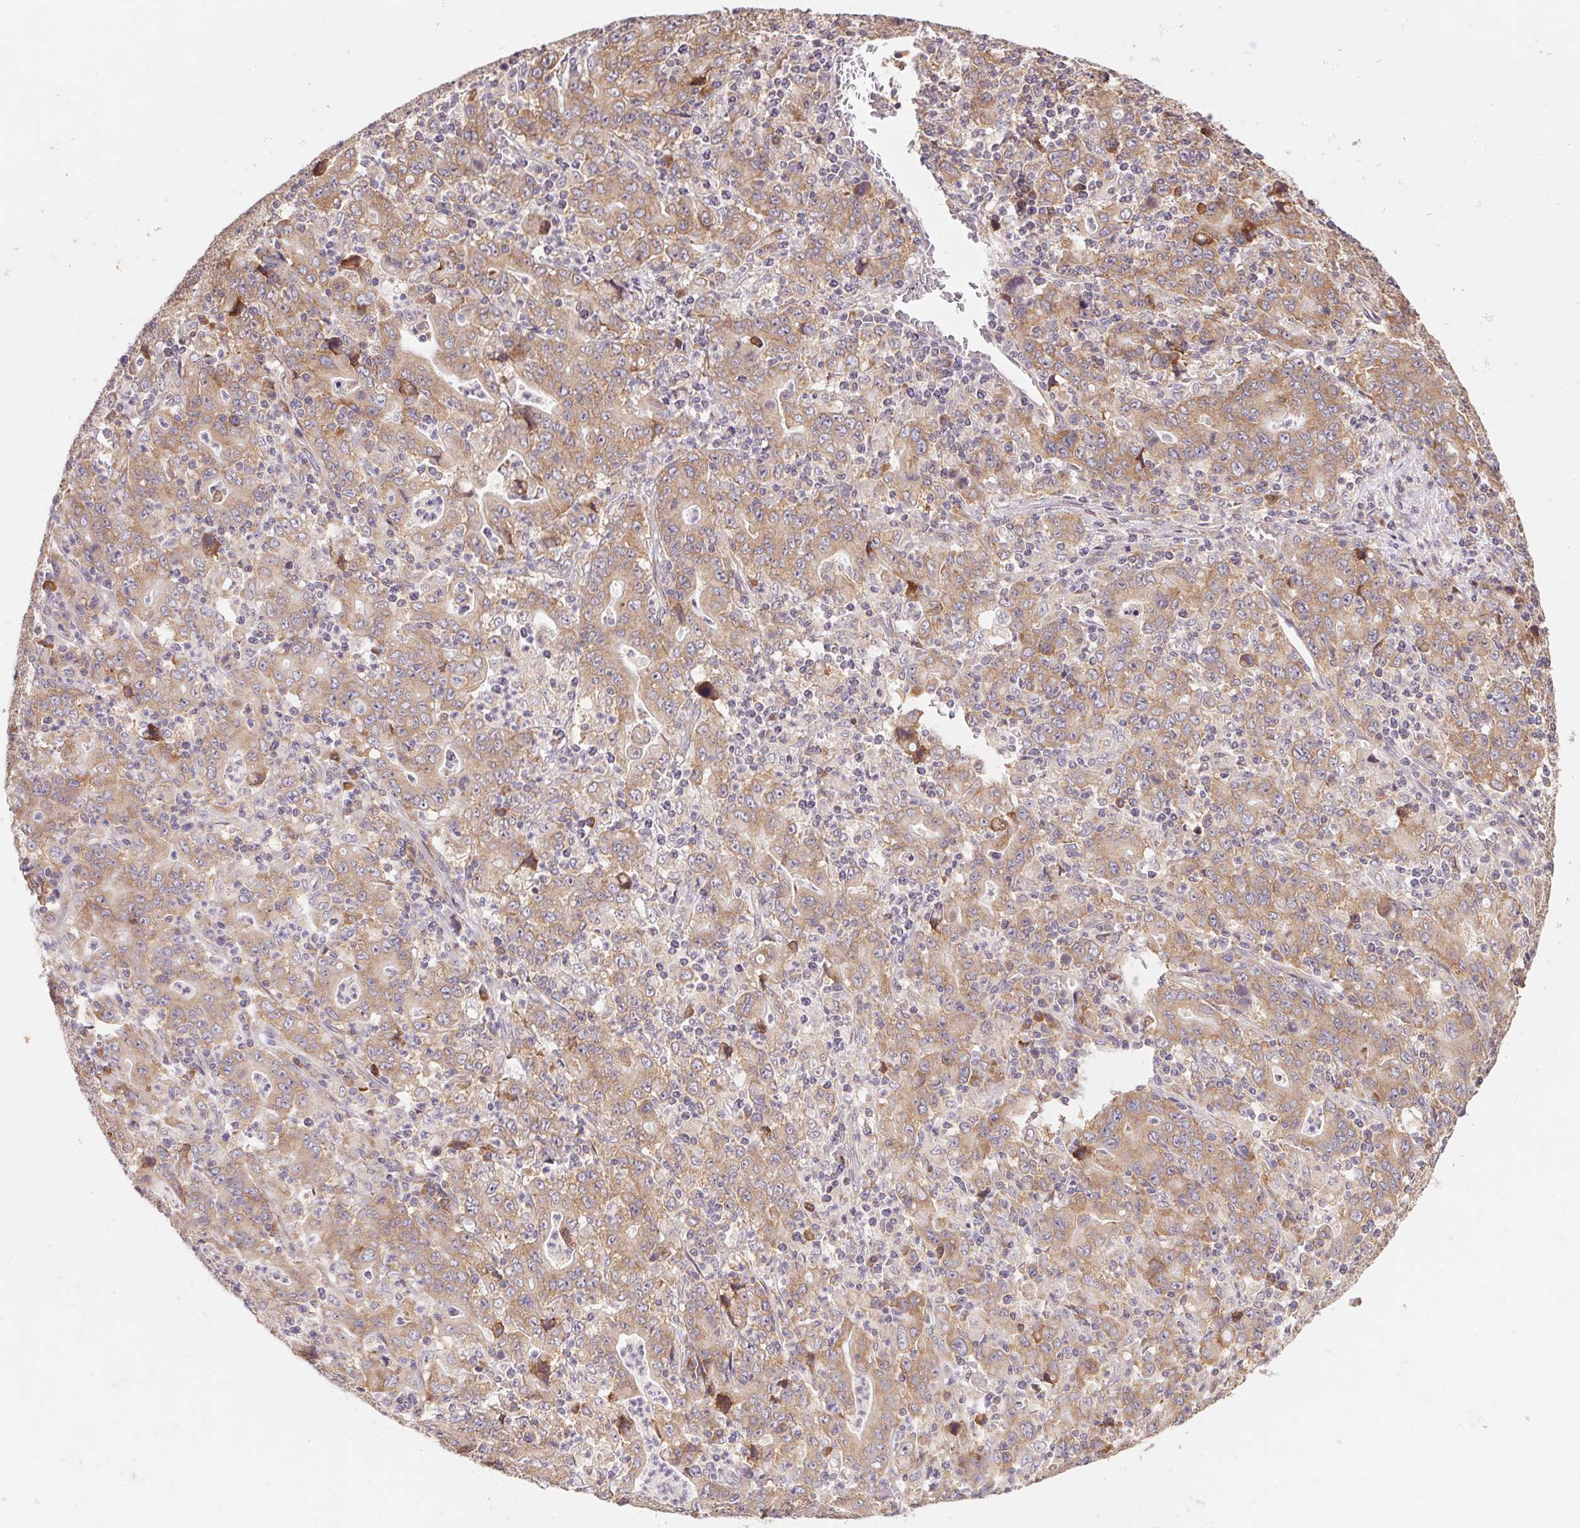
{"staining": {"intensity": "moderate", "quantity": ">75%", "location": "cytoplasmic/membranous"}, "tissue": "stomach cancer", "cell_type": "Tumor cells", "image_type": "cancer", "snomed": [{"axis": "morphology", "description": "Adenocarcinoma, NOS"}, {"axis": "topography", "description": "Stomach, upper"}], "caption": "There is medium levels of moderate cytoplasmic/membranous positivity in tumor cells of stomach adenocarcinoma, as demonstrated by immunohistochemical staining (brown color).", "gene": "RPL27A", "patient": {"sex": "male", "age": 69}}